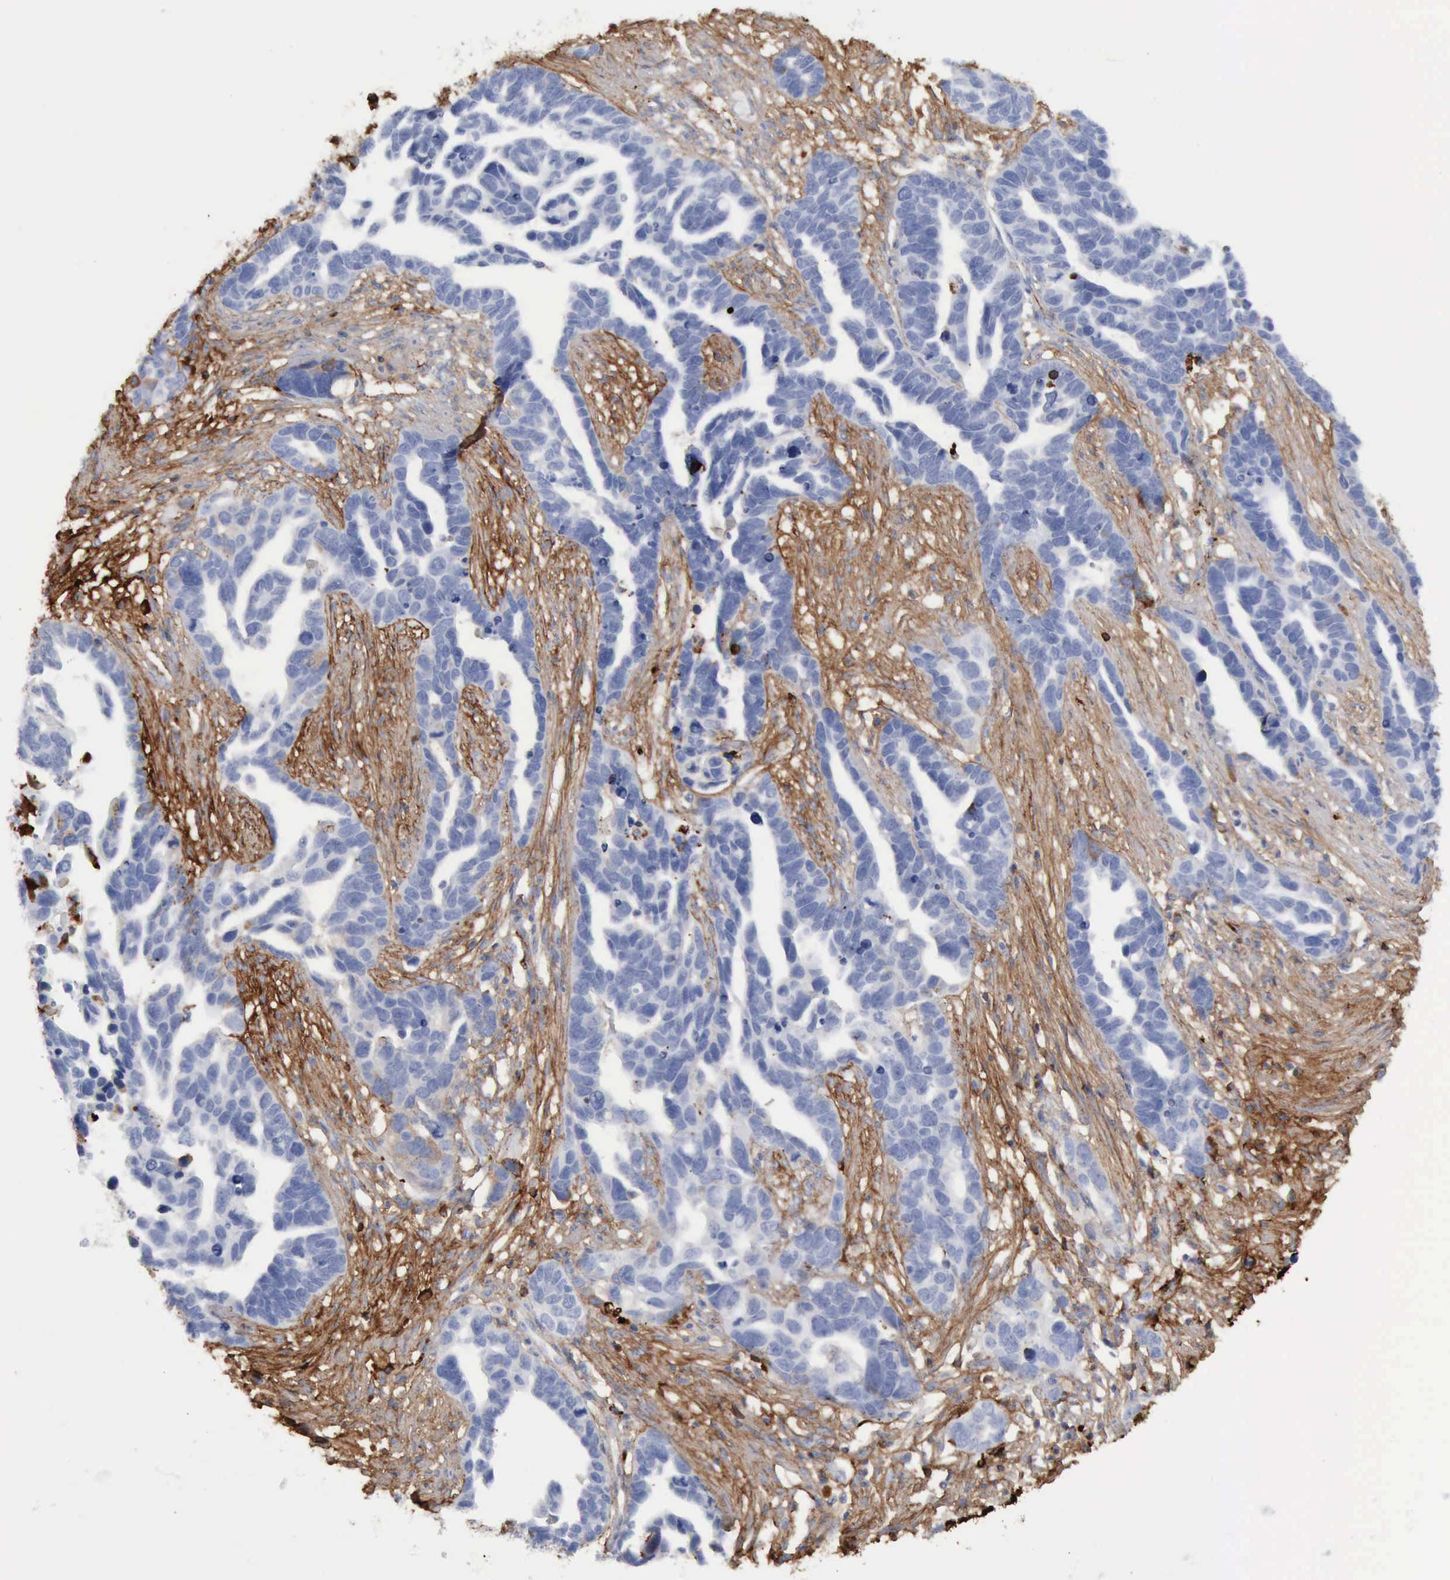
{"staining": {"intensity": "negative", "quantity": "none", "location": "none"}, "tissue": "ovarian cancer", "cell_type": "Tumor cells", "image_type": "cancer", "snomed": [{"axis": "morphology", "description": "Cystadenocarcinoma, serous, NOS"}, {"axis": "topography", "description": "Ovary"}], "caption": "This is an immunohistochemistry image of serous cystadenocarcinoma (ovarian). There is no expression in tumor cells.", "gene": "C4BPA", "patient": {"sex": "female", "age": 54}}